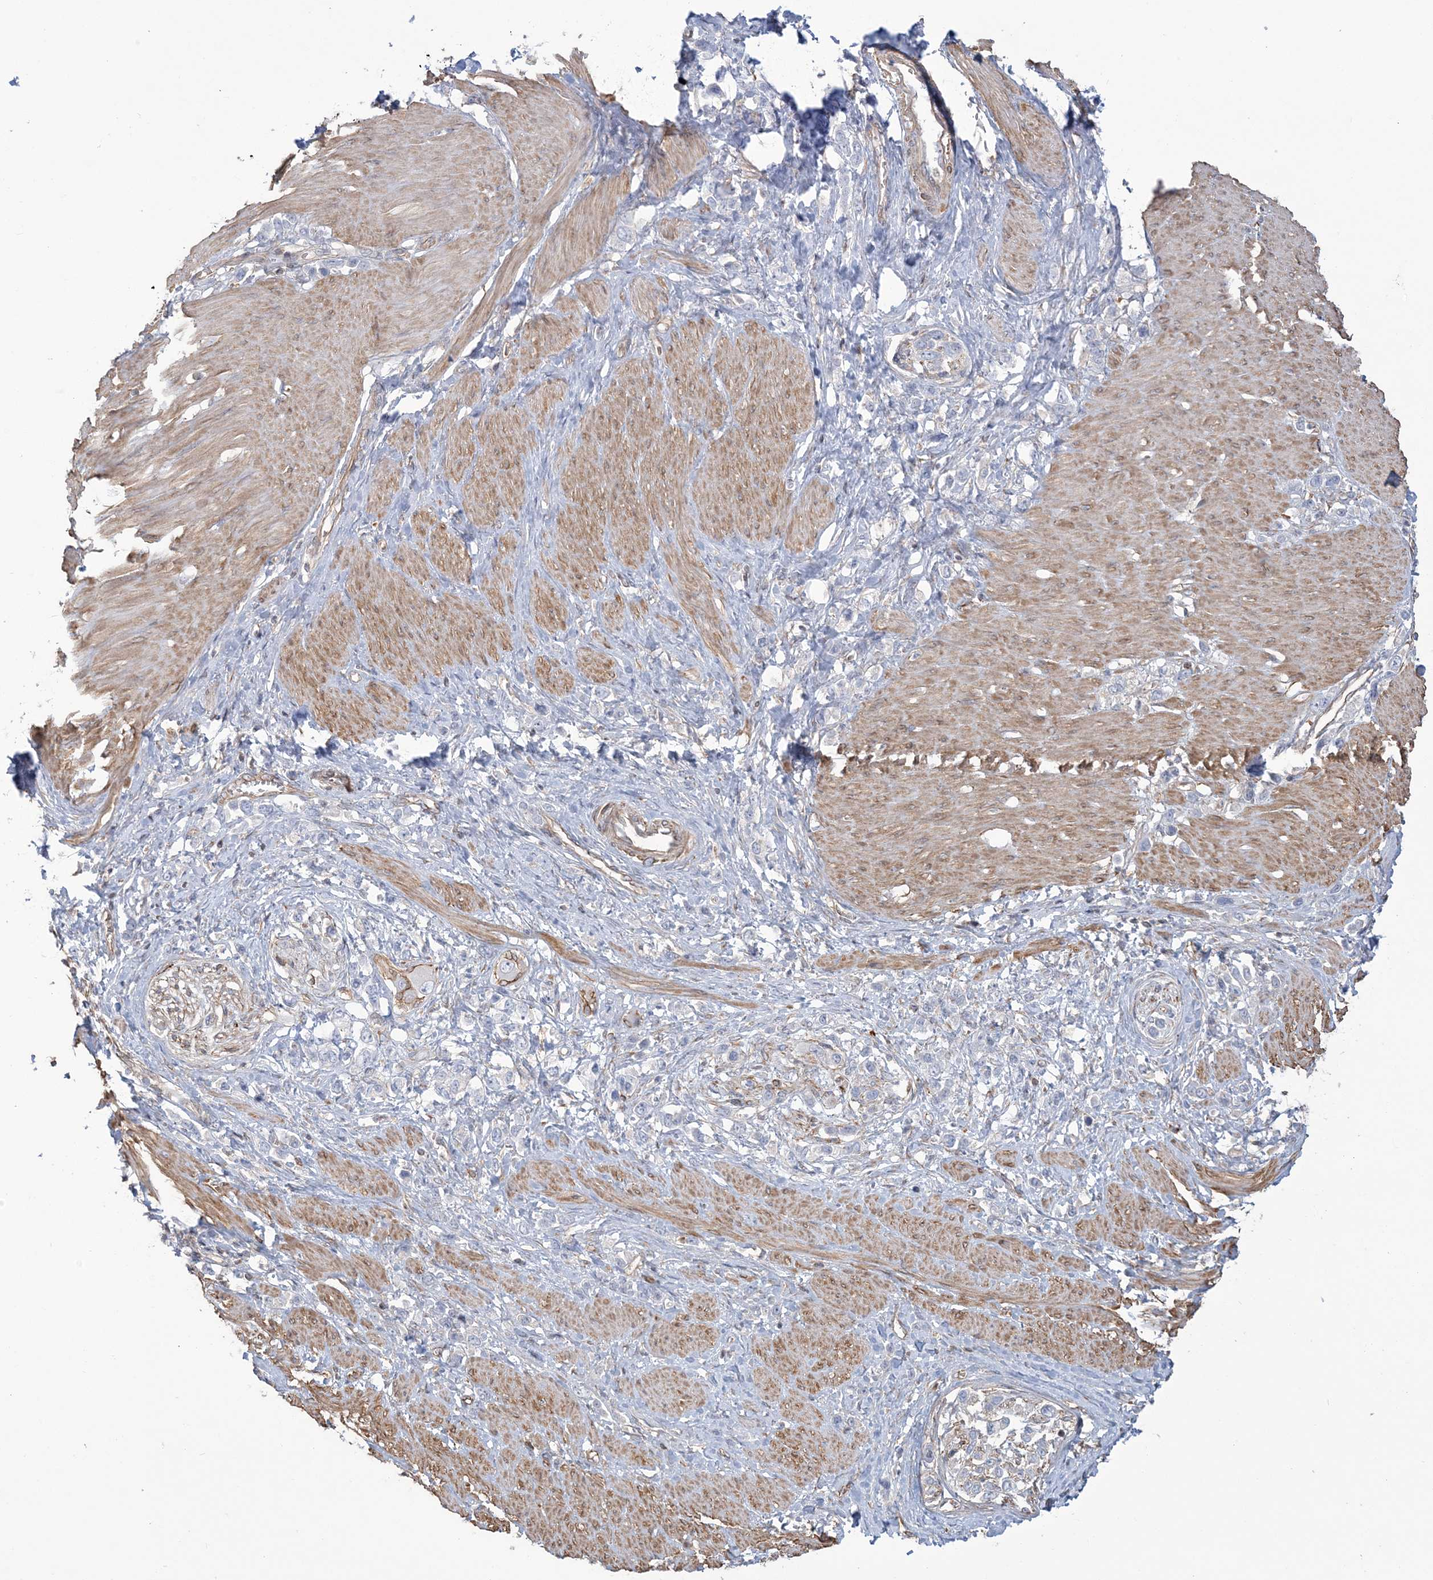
{"staining": {"intensity": "negative", "quantity": "none", "location": "none"}, "tissue": "stomach cancer", "cell_type": "Tumor cells", "image_type": "cancer", "snomed": [{"axis": "morphology", "description": "Normal tissue, NOS"}, {"axis": "morphology", "description": "Adenocarcinoma, NOS"}, {"axis": "topography", "description": "Stomach, upper"}, {"axis": "topography", "description": "Stomach"}], "caption": "IHC photomicrograph of neoplastic tissue: stomach cancer stained with DAB (3,3'-diaminobenzidine) exhibits no significant protein expression in tumor cells.", "gene": "ZNF821", "patient": {"sex": "female", "age": 65}}